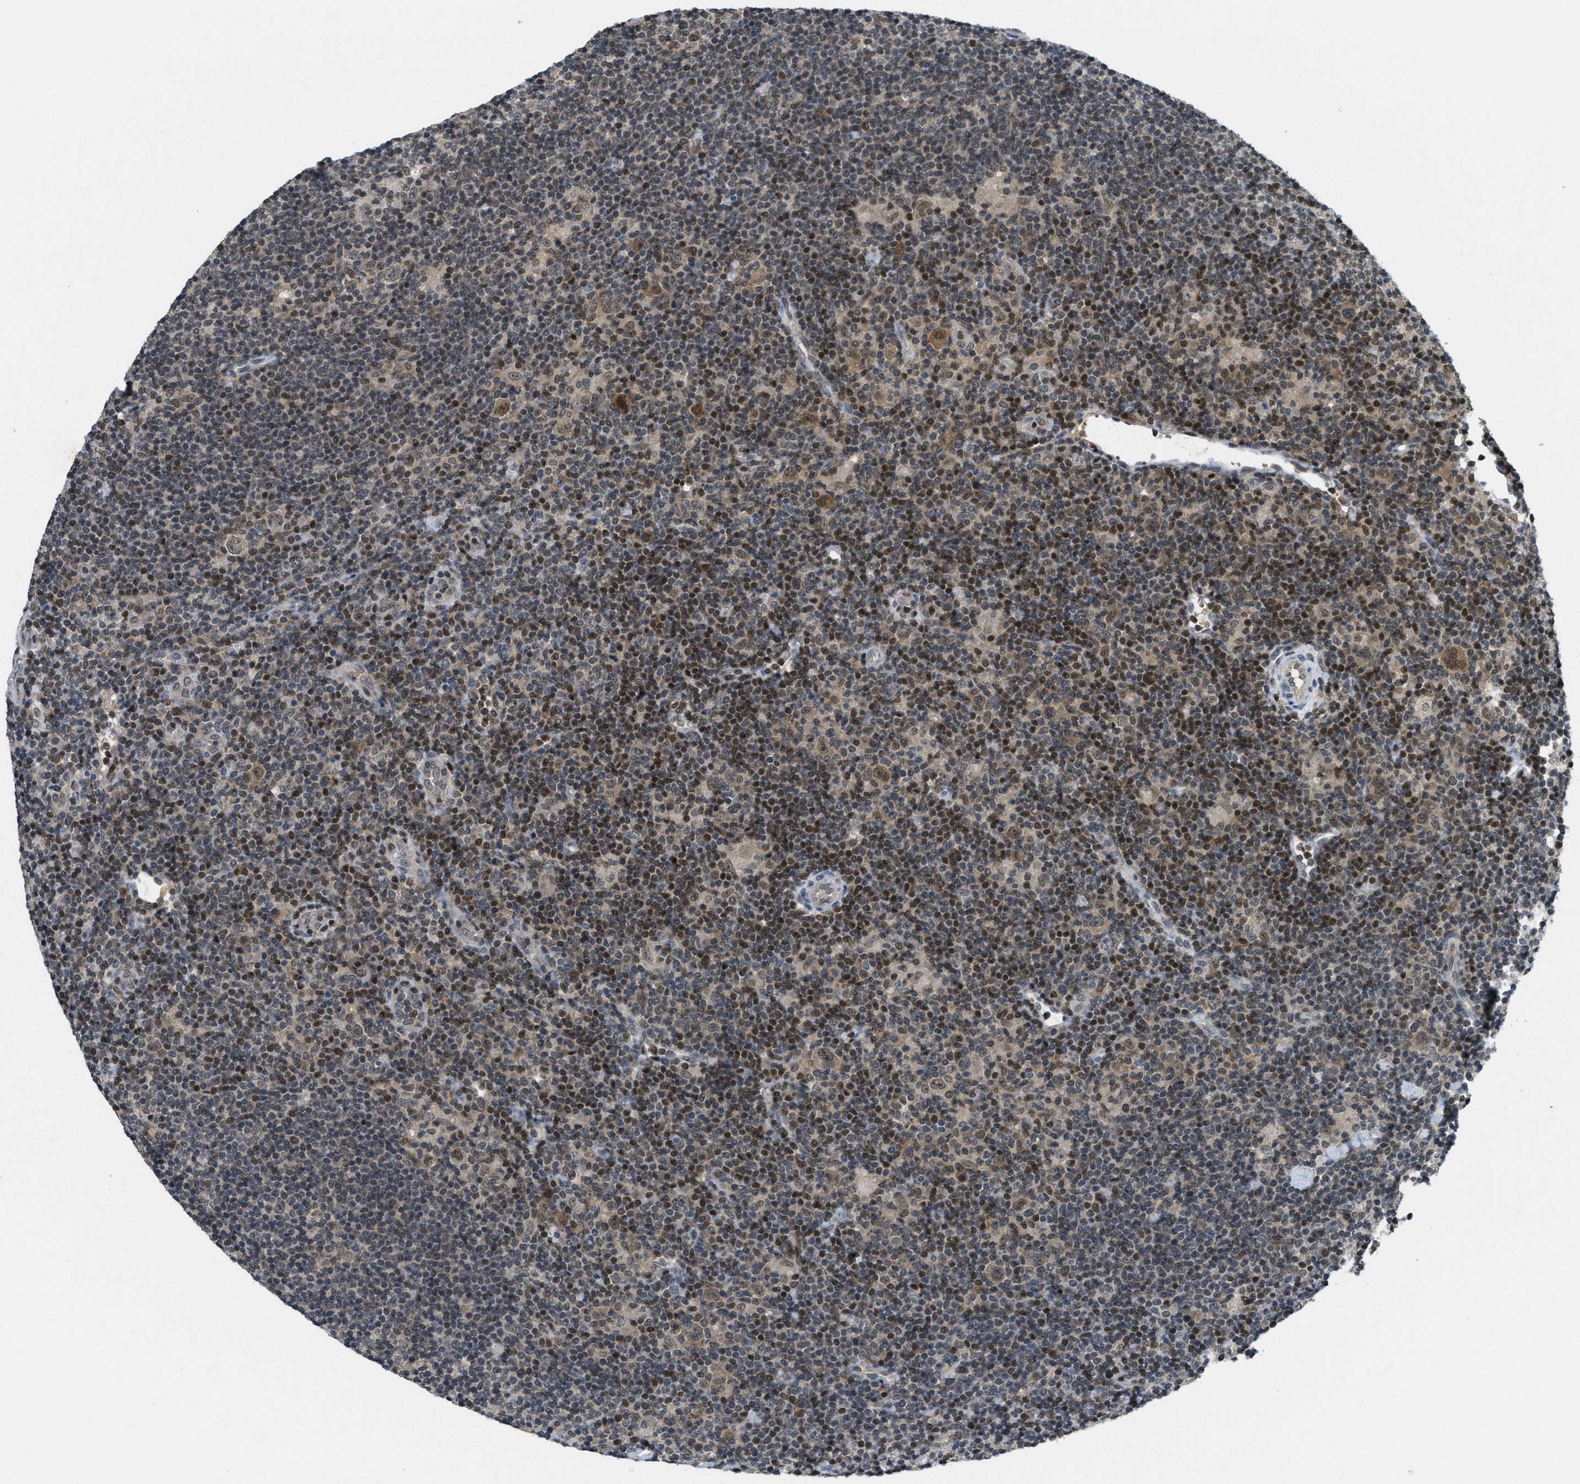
{"staining": {"intensity": "moderate", "quantity": ">75%", "location": "nuclear"}, "tissue": "lymphoma", "cell_type": "Tumor cells", "image_type": "cancer", "snomed": [{"axis": "morphology", "description": "Hodgkin's disease, NOS"}, {"axis": "topography", "description": "Lymph node"}], "caption": "A brown stain shows moderate nuclear expression of a protein in human Hodgkin's disease tumor cells. Nuclei are stained in blue.", "gene": "DNAJB1", "patient": {"sex": "female", "age": 57}}